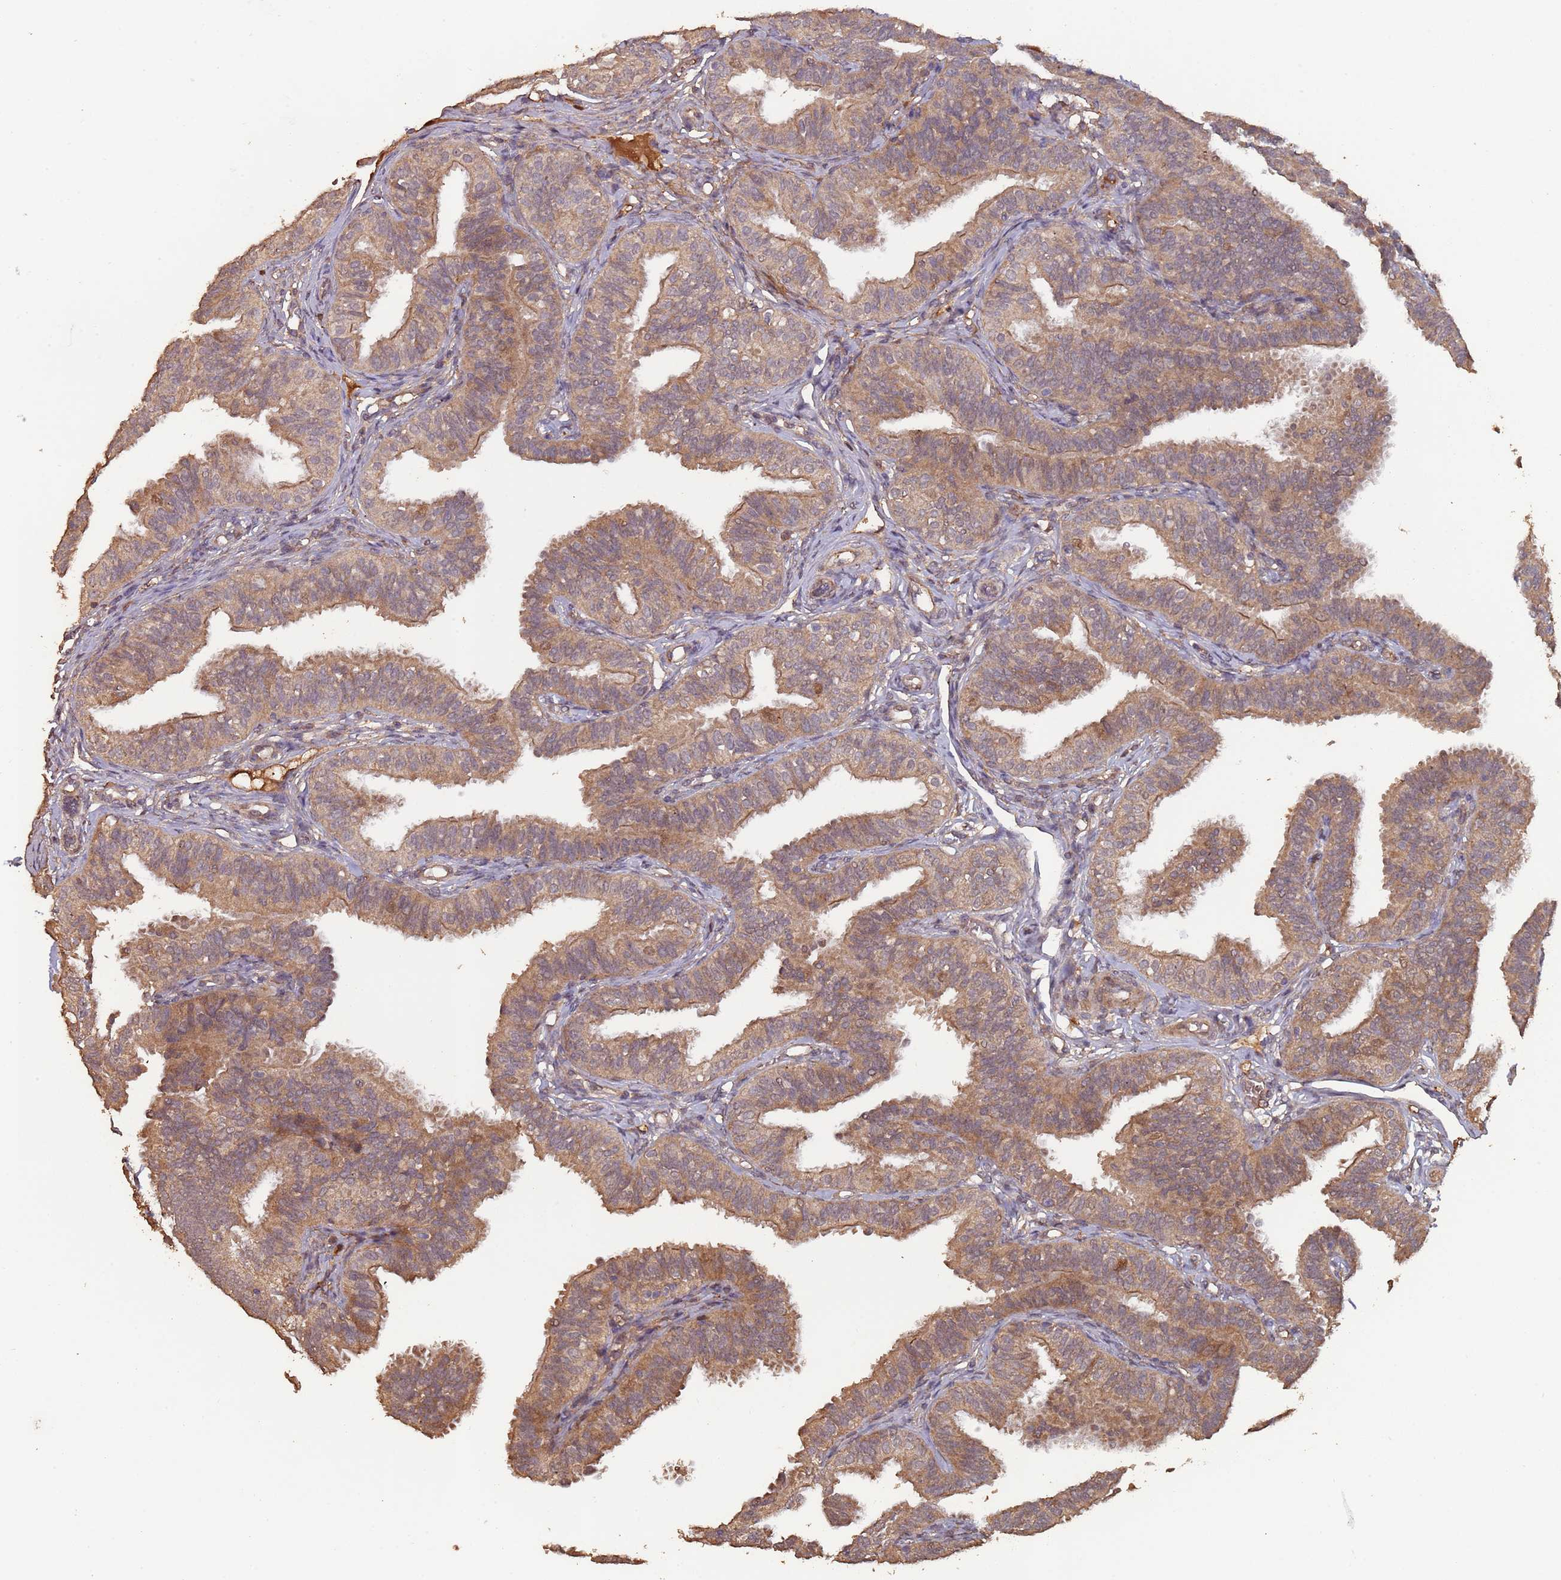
{"staining": {"intensity": "moderate", "quantity": ">75%", "location": "cytoplasmic/membranous"}, "tissue": "fallopian tube", "cell_type": "Glandular cells", "image_type": "normal", "snomed": [{"axis": "morphology", "description": "Normal tissue, NOS"}, {"axis": "topography", "description": "Fallopian tube"}], "caption": "Immunohistochemistry histopathology image of benign fallopian tube: human fallopian tube stained using immunohistochemistry displays medium levels of moderate protein expression localized specifically in the cytoplasmic/membranous of glandular cells, appearing as a cytoplasmic/membranous brown color.", "gene": "FRAT1", "patient": {"sex": "female", "age": 35}}